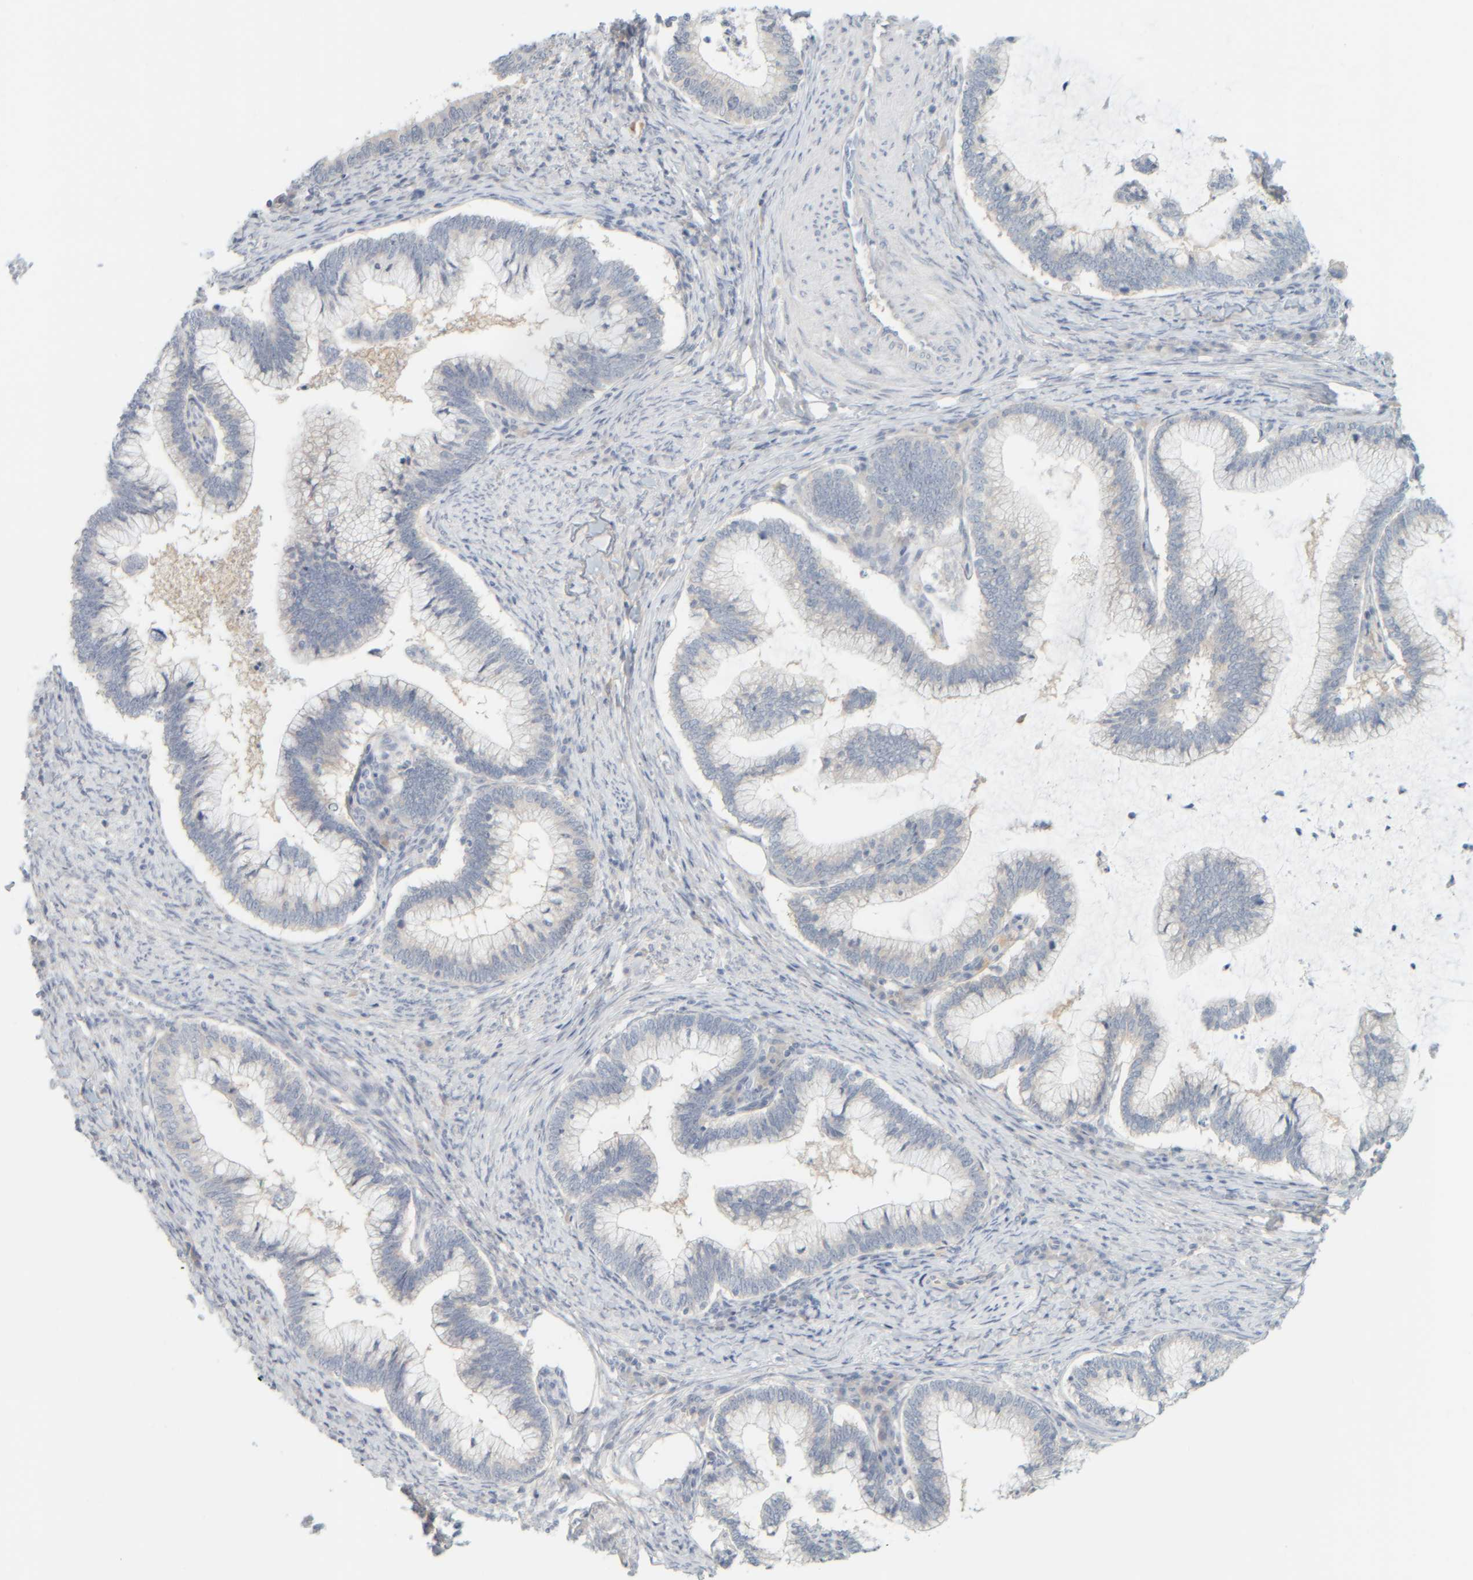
{"staining": {"intensity": "negative", "quantity": "none", "location": "none"}, "tissue": "cervical cancer", "cell_type": "Tumor cells", "image_type": "cancer", "snomed": [{"axis": "morphology", "description": "Adenocarcinoma, NOS"}, {"axis": "topography", "description": "Cervix"}], "caption": "Adenocarcinoma (cervical) was stained to show a protein in brown. There is no significant positivity in tumor cells.", "gene": "PTGES3L-AARSD1", "patient": {"sex": "female", "age": 36}}